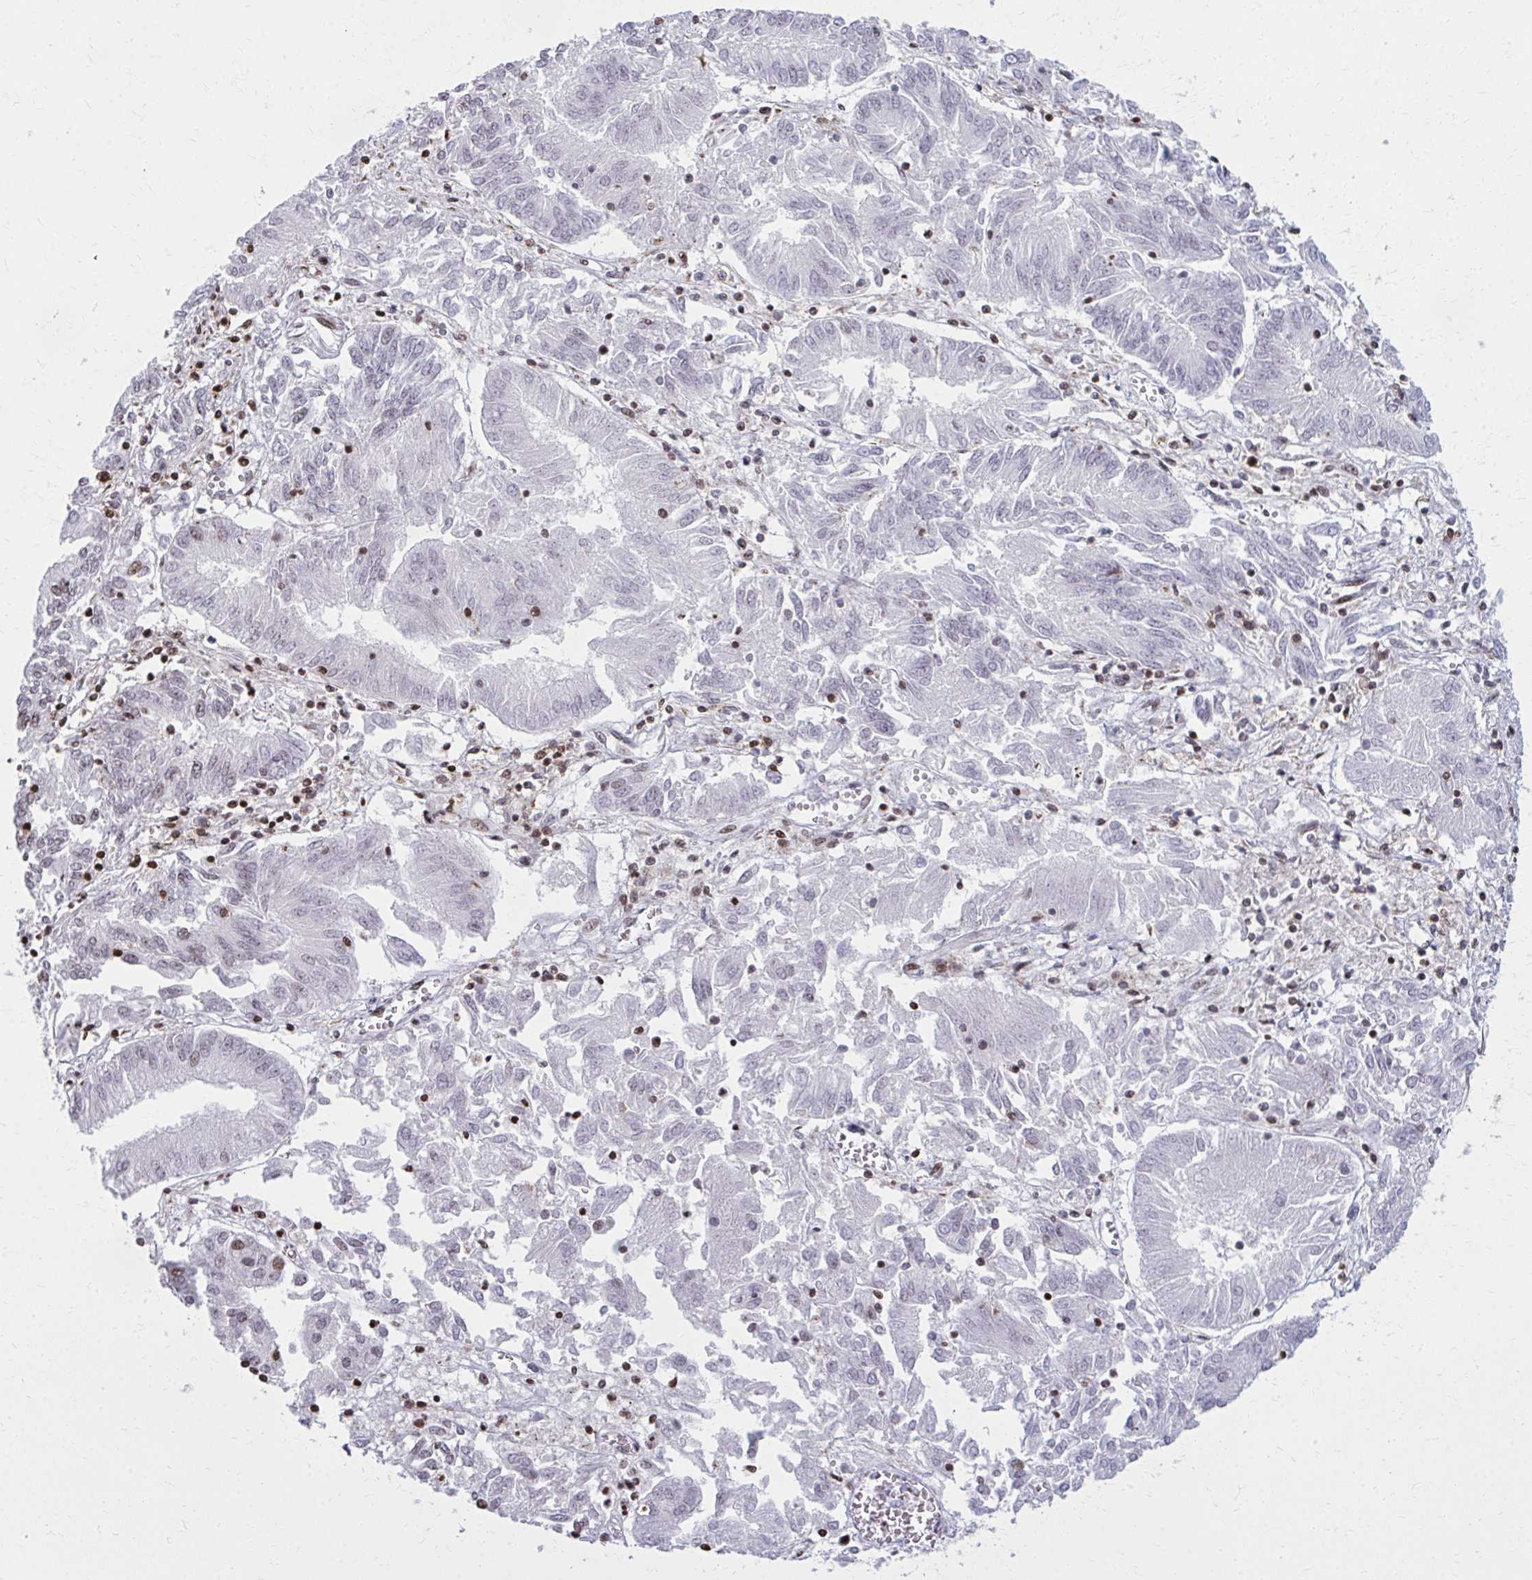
{"staining": {"intensity": "weak", "quantity": "25%-75%", "location": "nuclear"}, "tissue": "endometrial cancer", "cell_type": "Tumor cells", "image_type": "cancer", "snomed": [{"axis": "morphology", "description": "Adenocarcinoma, NOS"}, {"axis": "topography", "description": "Endometrium"}], "caption": "There is low levels of weak nuclear staining in tumor cells of endometrial cancer, as demonstrated by immunohistochemical staining (brown color).", "gene": "AP5M1", "patient": {"sex": "female", "age": 54}}